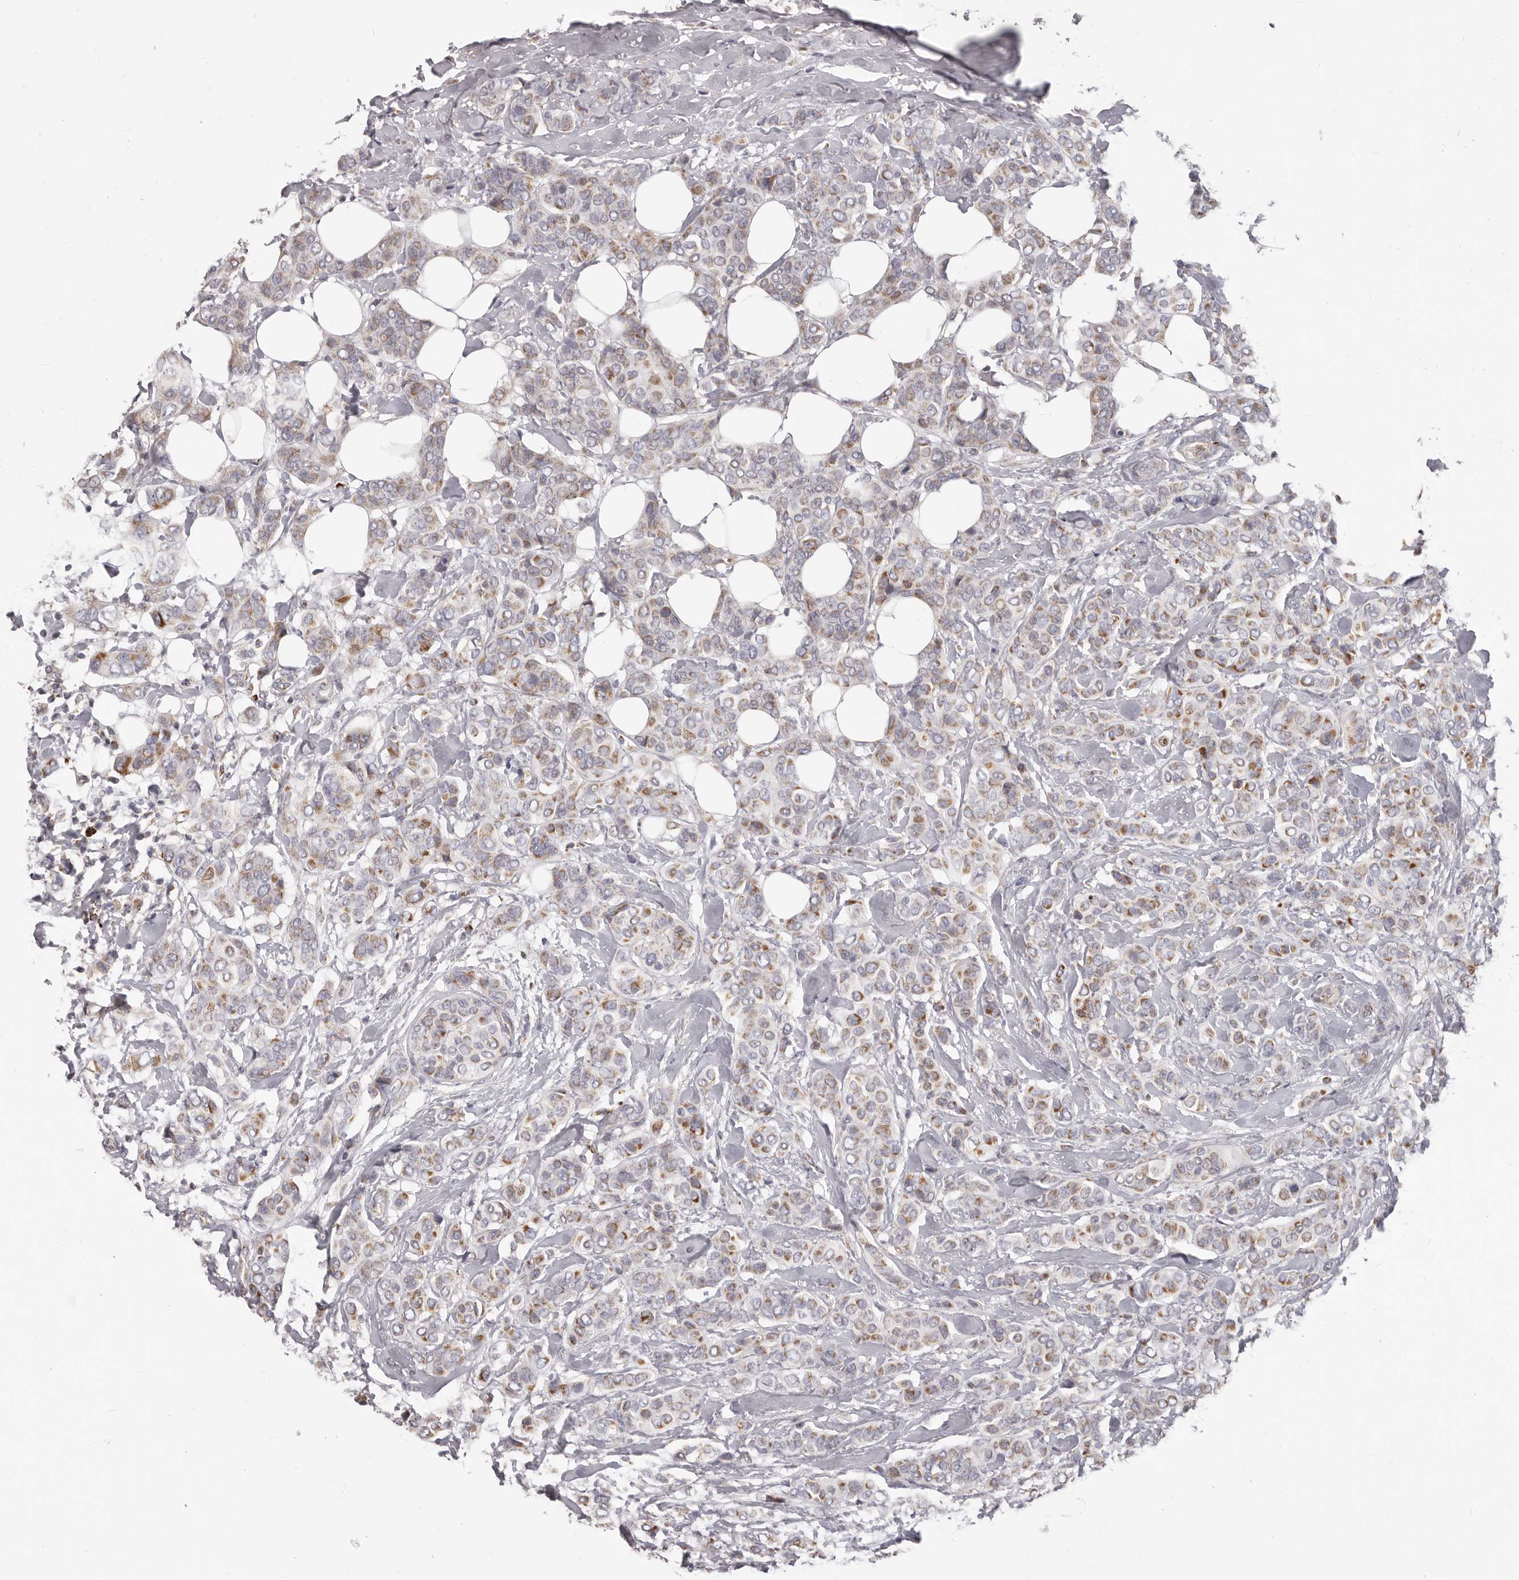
{"staining": {"intensity": "moderate", "quantity": ">75%", "location": "cytoplasmic/membranous"}, "tissue": "breast cancer", "cell_type": "Tumor cells", "image_type": "cancer", "snomed": [{"axis": "morphology", "description": "Lobular carcinoma"}, {"axis": "topography", "description": "Breast"}], "caption": "Immunohistochemistry (IHC) (DAB) staining of human breast cancer demonstrates moderate cytoplasmic/membranous protein positivity in approximately >75% of tumor cells. (brown staining indicates protein expression, while blue staining denotes nuclei).", "gene": "PRMT2", "patient": {"sex": "female", "age": 51}}